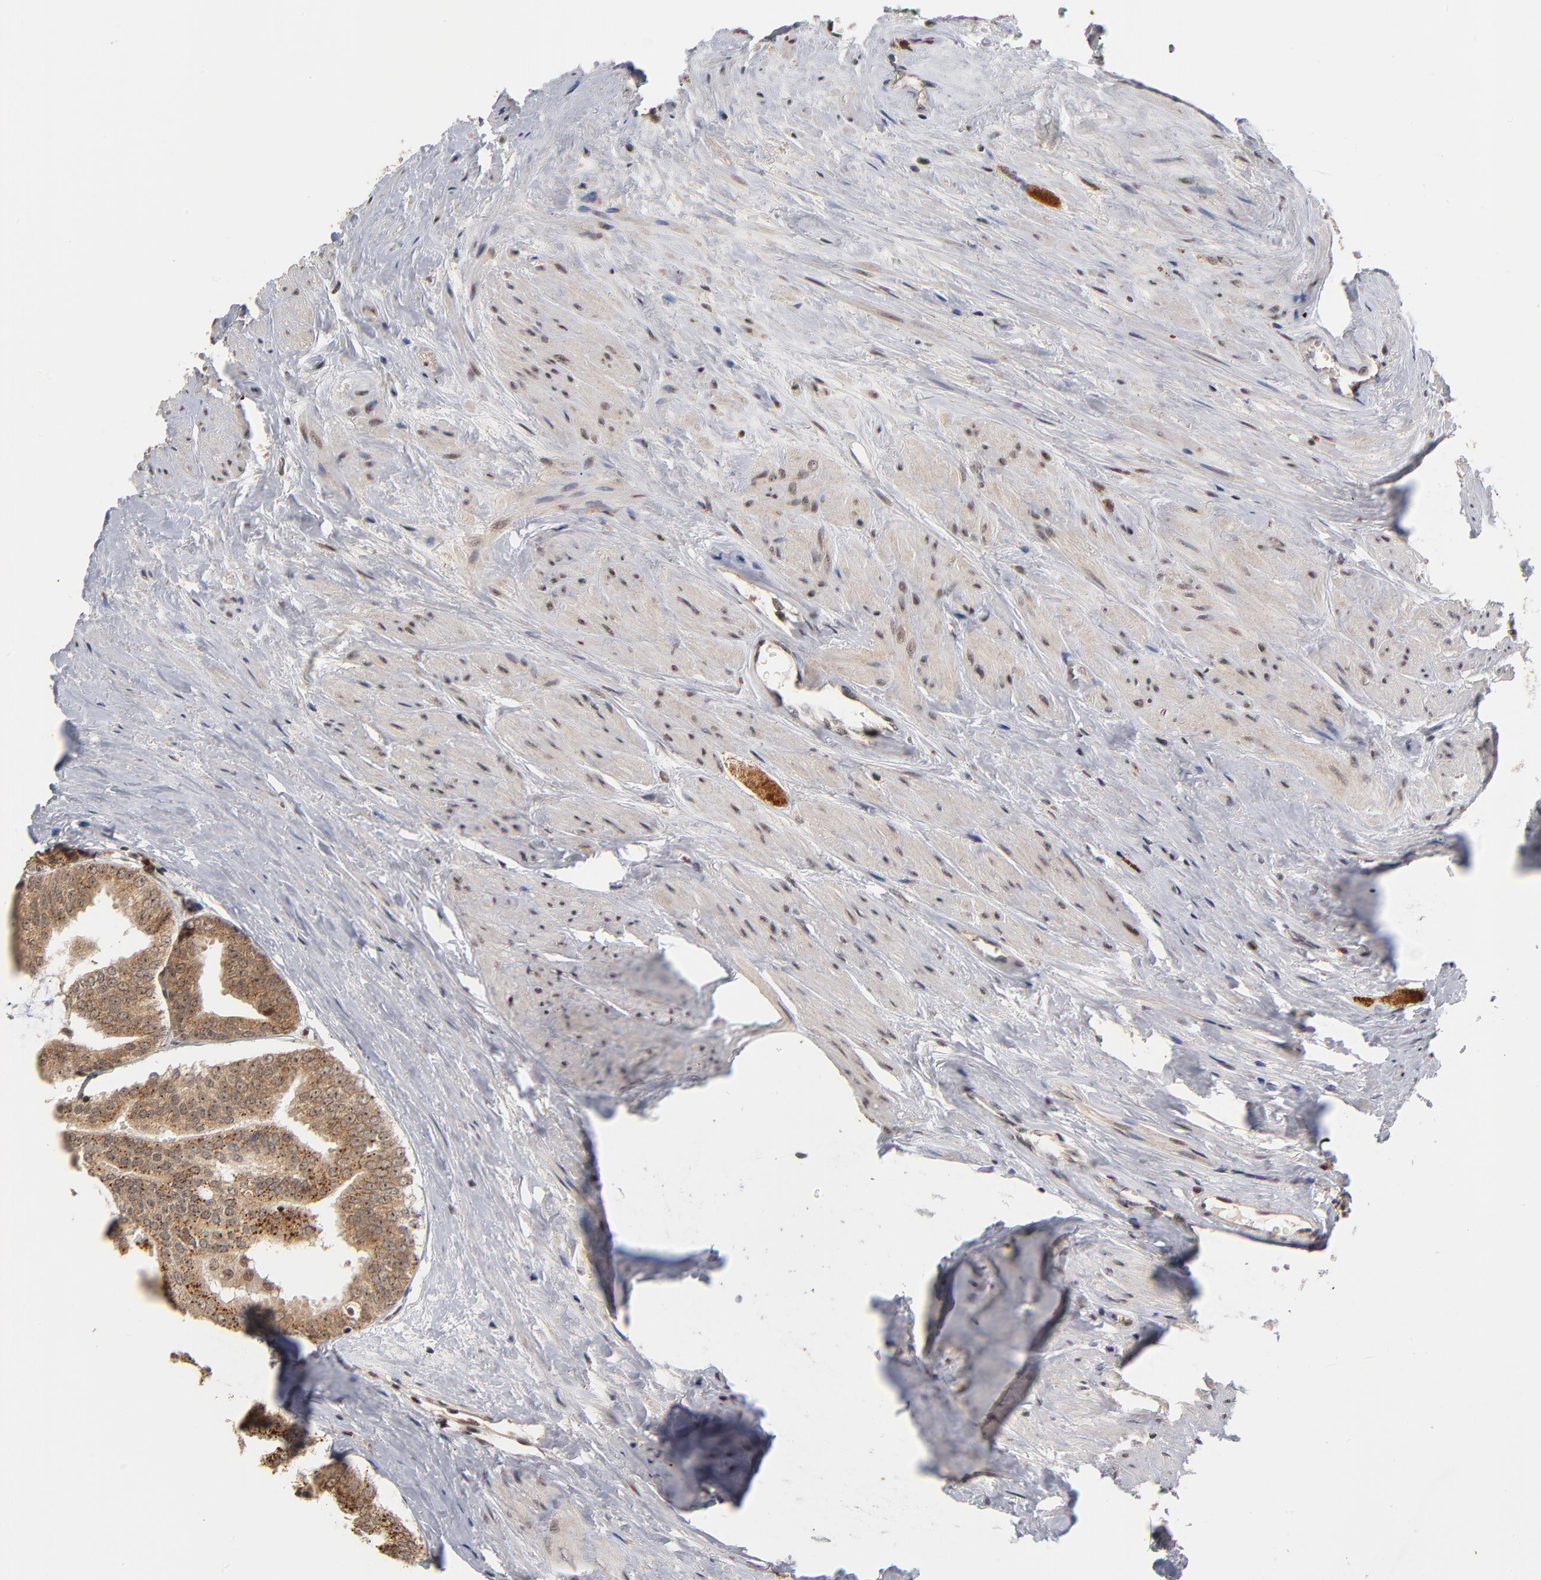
{"staining": {"intensity": "moderate", "quantity": ">75%", "location": "cytoplasmic/membranous,nuclear"}, "tissue": "prostate cancer", "cell_type": "Tumor cells", "image_type": "cancer", "snomed": [{"axis": "morphology", "description": "Adenocarcinoma, Medium grade"}, {"axis": "topography", "description": "Prostate"}], "caption": "This is a photomicrograph of immunohistochemistry (IHC) staining of prostate adenocarcinoma (medium-grade), which shows moderate positivity in the cytoplasmic/membranous and nuclear of tumor cells.", "gene": "ZNF419", "patient": {"sex": "male", "age": 79}}